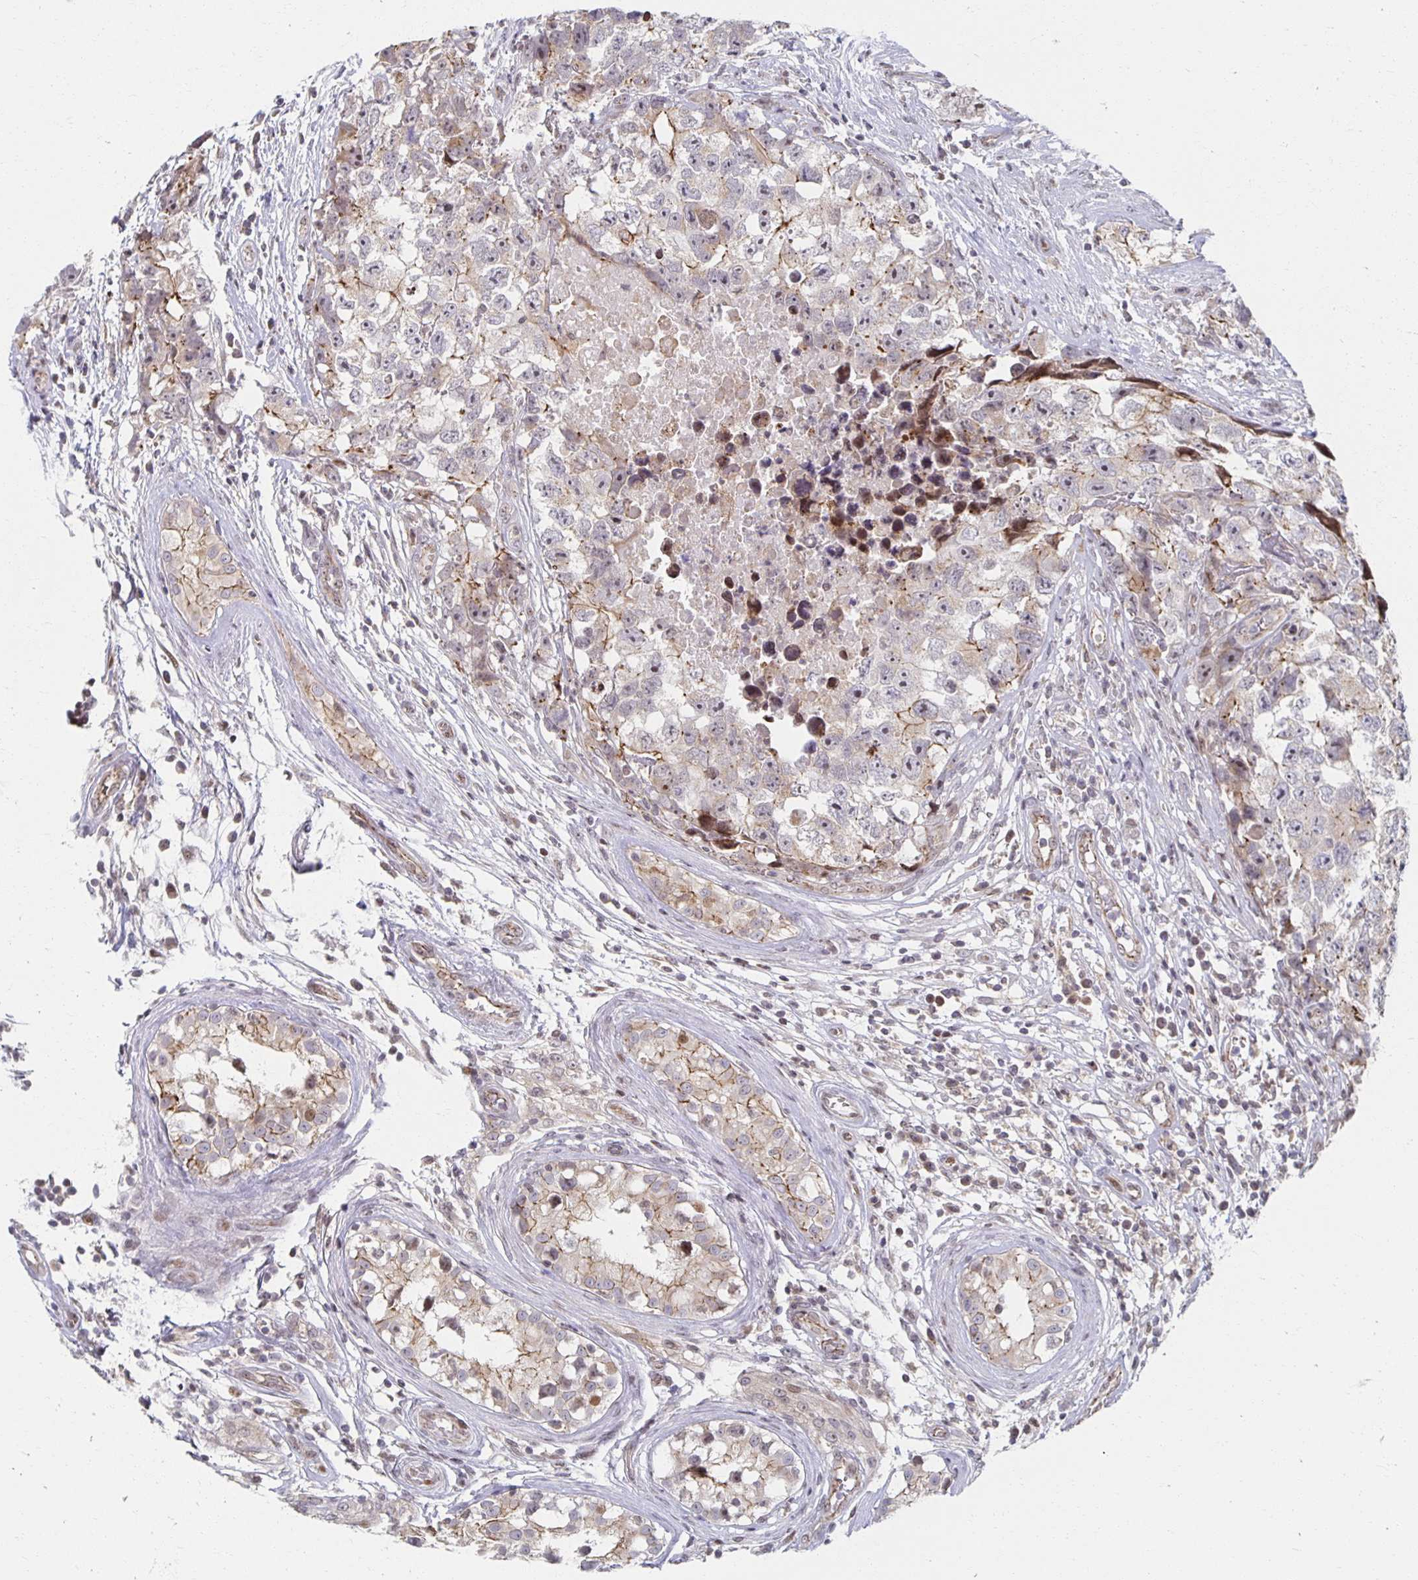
{"staining": {"intensity": "moderate", "quantity": "<25%", "location": "cytoplasmic/membranous"}, "tissue": "testis cancer", "cell_type": "Tumor cells", "image_type": "cancer", "snomed": [{"axis": "morphology", "description": "Carcinoma, Embryonal, NOS"}, {"axis": "topography", "description": "Testis"}], "caption": "There is low levels of moderate cytoplasmic/membranous positivity in tumor cells of embryonal carcinoma (testis), as demonstrated by immunohistochemical staining (brown color).", "gene": "HCFC1R1", "patient": {"sex": "male", "age": 22}}